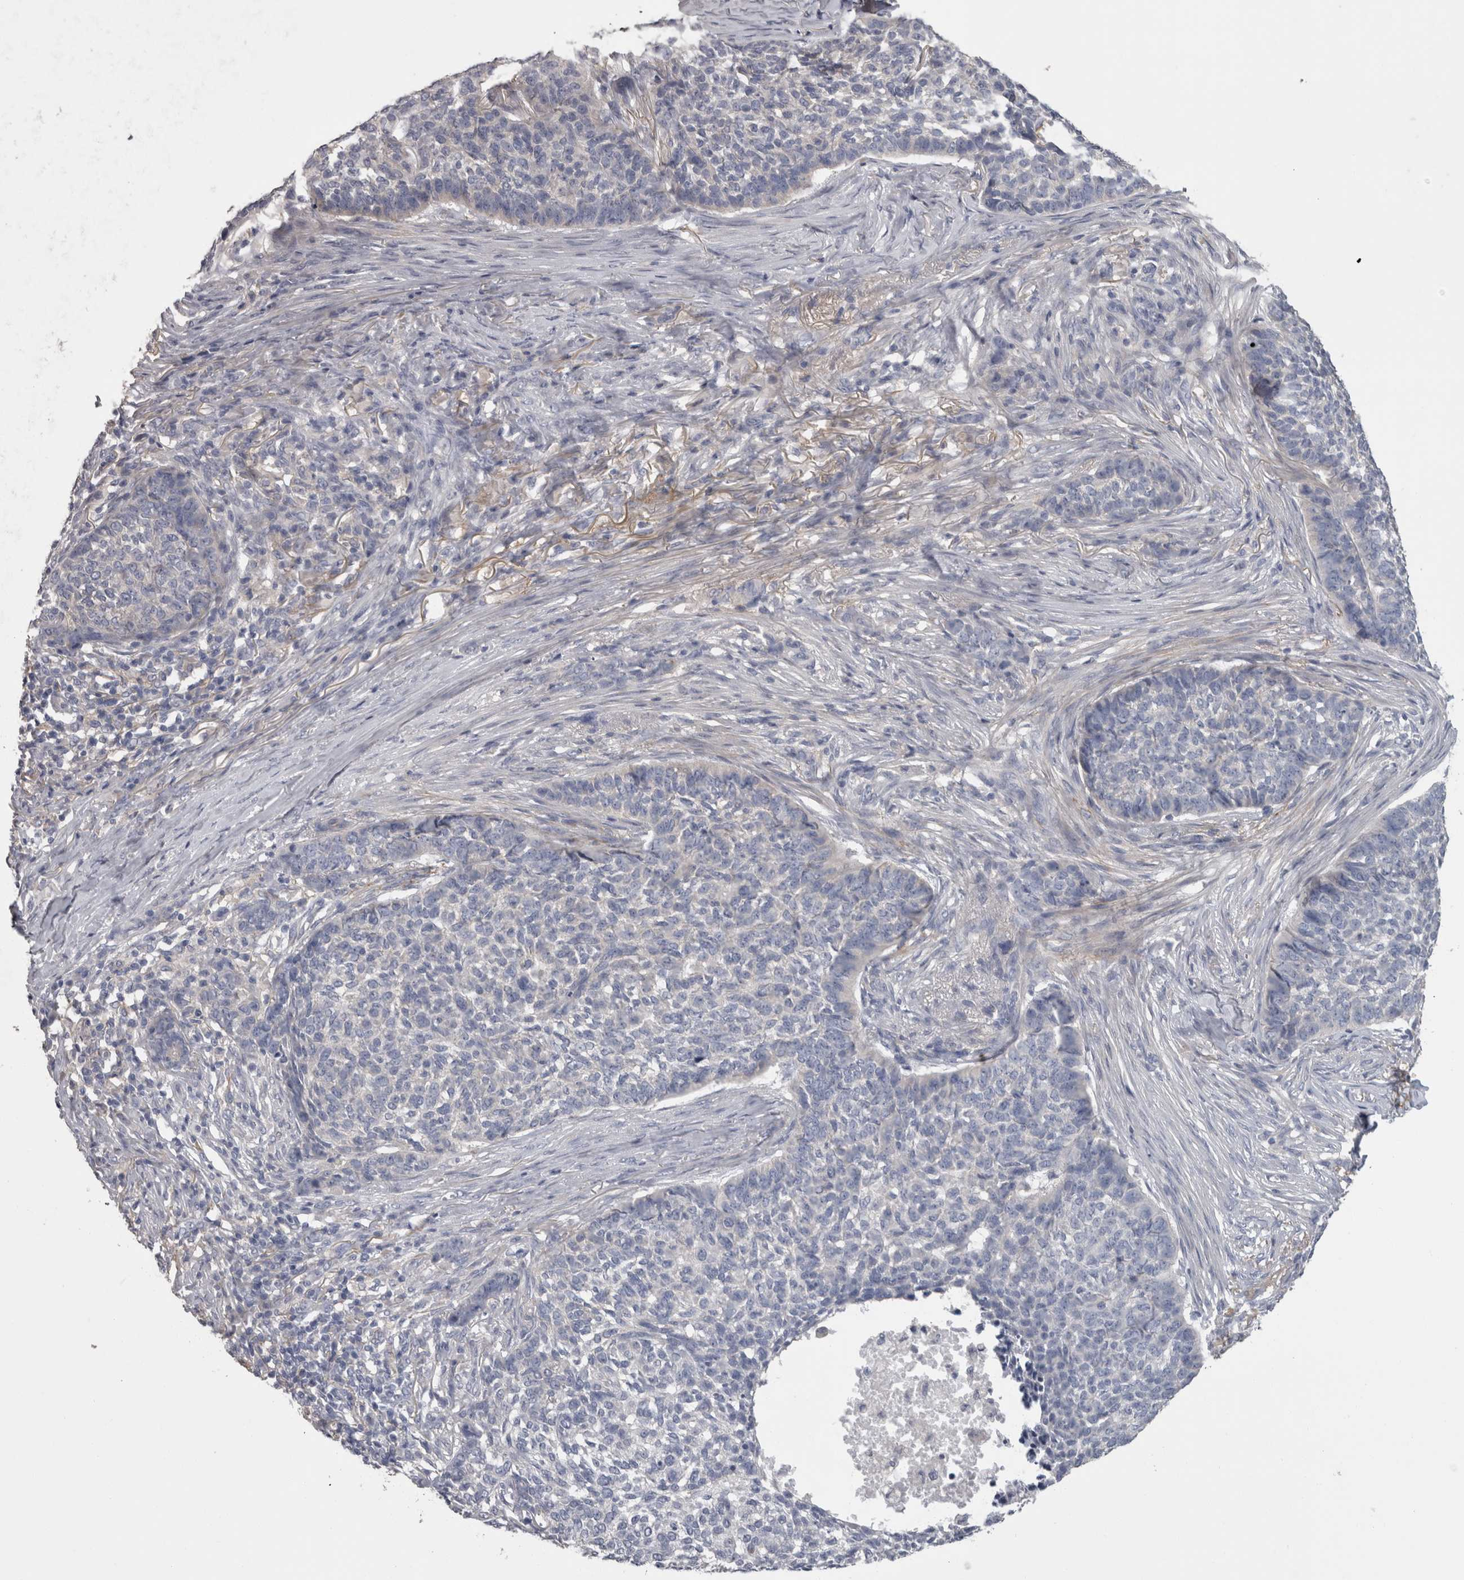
{"staining": {"intensity": "negative", "quantity": "none", "location": "none"}, "tissue": "skin cancer", "cell_type": "Tumor cells", "image_type": "cancer", "snomed": [{"axis": "morphology", "description": "Basal cell carcinoma"}, {"axis": "topography", "description": "Skin"}], "caption": "High power microscopy micrograph of an immunohistochemistry (IHC) histopathology image of skin basal cell carcinoma, revealing no significant positivity in tumor cells.", "gene": "EFEMP2", "patient": {"sex": "male", "age": 85}}